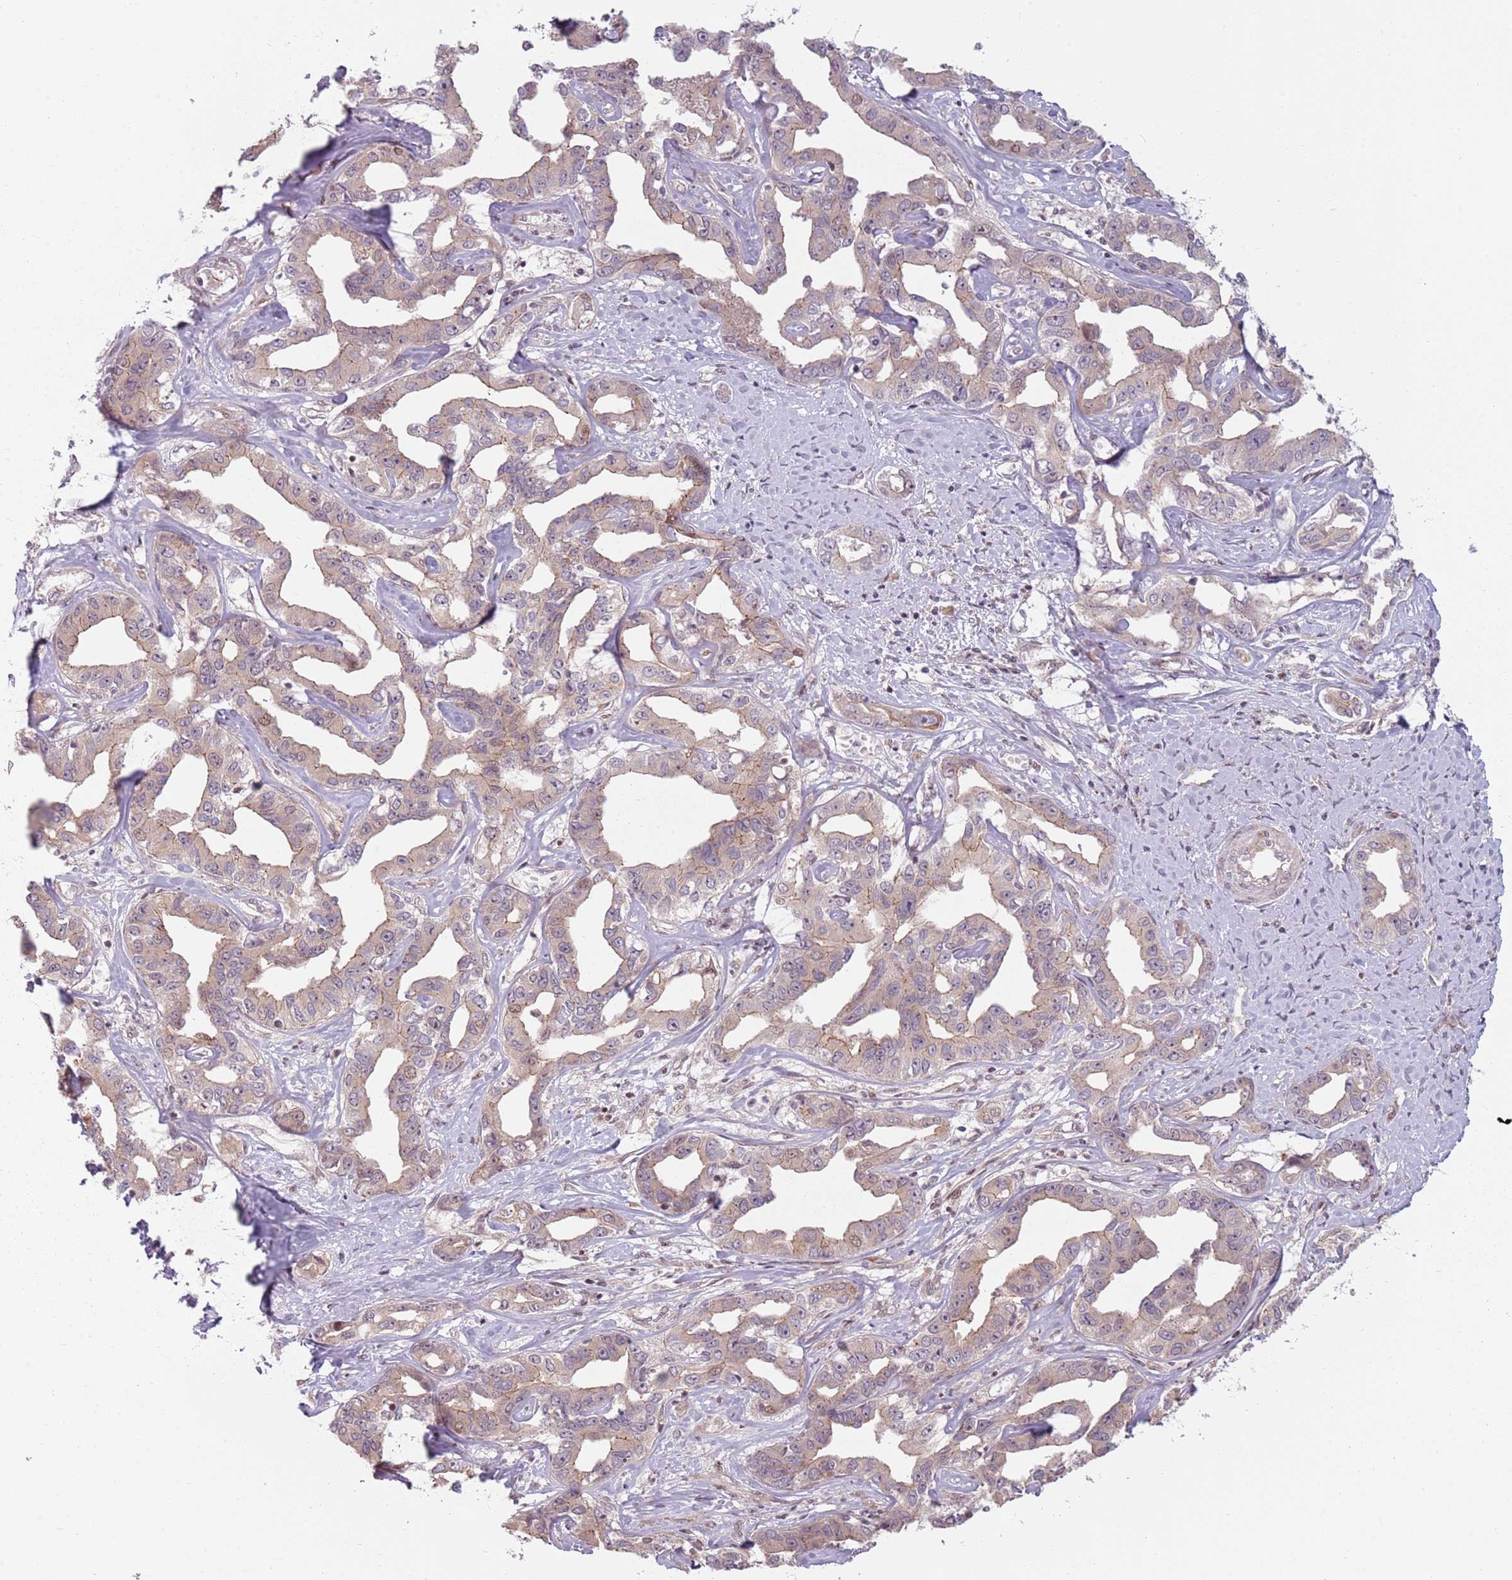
{"staining": {"intensity": "weak", "quantity": "25%-75%", "location": "cytoplasmic/membranous"}, "tissue": "liver cancer", "cell_type": "Tumor cells", "image_type": "cancer", "snomed": [{"axis": "morphology", "description": "Cholangiocarcinoma"}, {"axis": "topography", "description": "Liver"}], "caption": "This histopathology image displays immunohistochemistry staining of human cholangiocarcinoma (liver), with low weak cytoplasmic/membranous positivity in about 25%-75% of tumor cells.", "gene": "ADGRG1", "patient": {"sex": "male", "age": 59}}